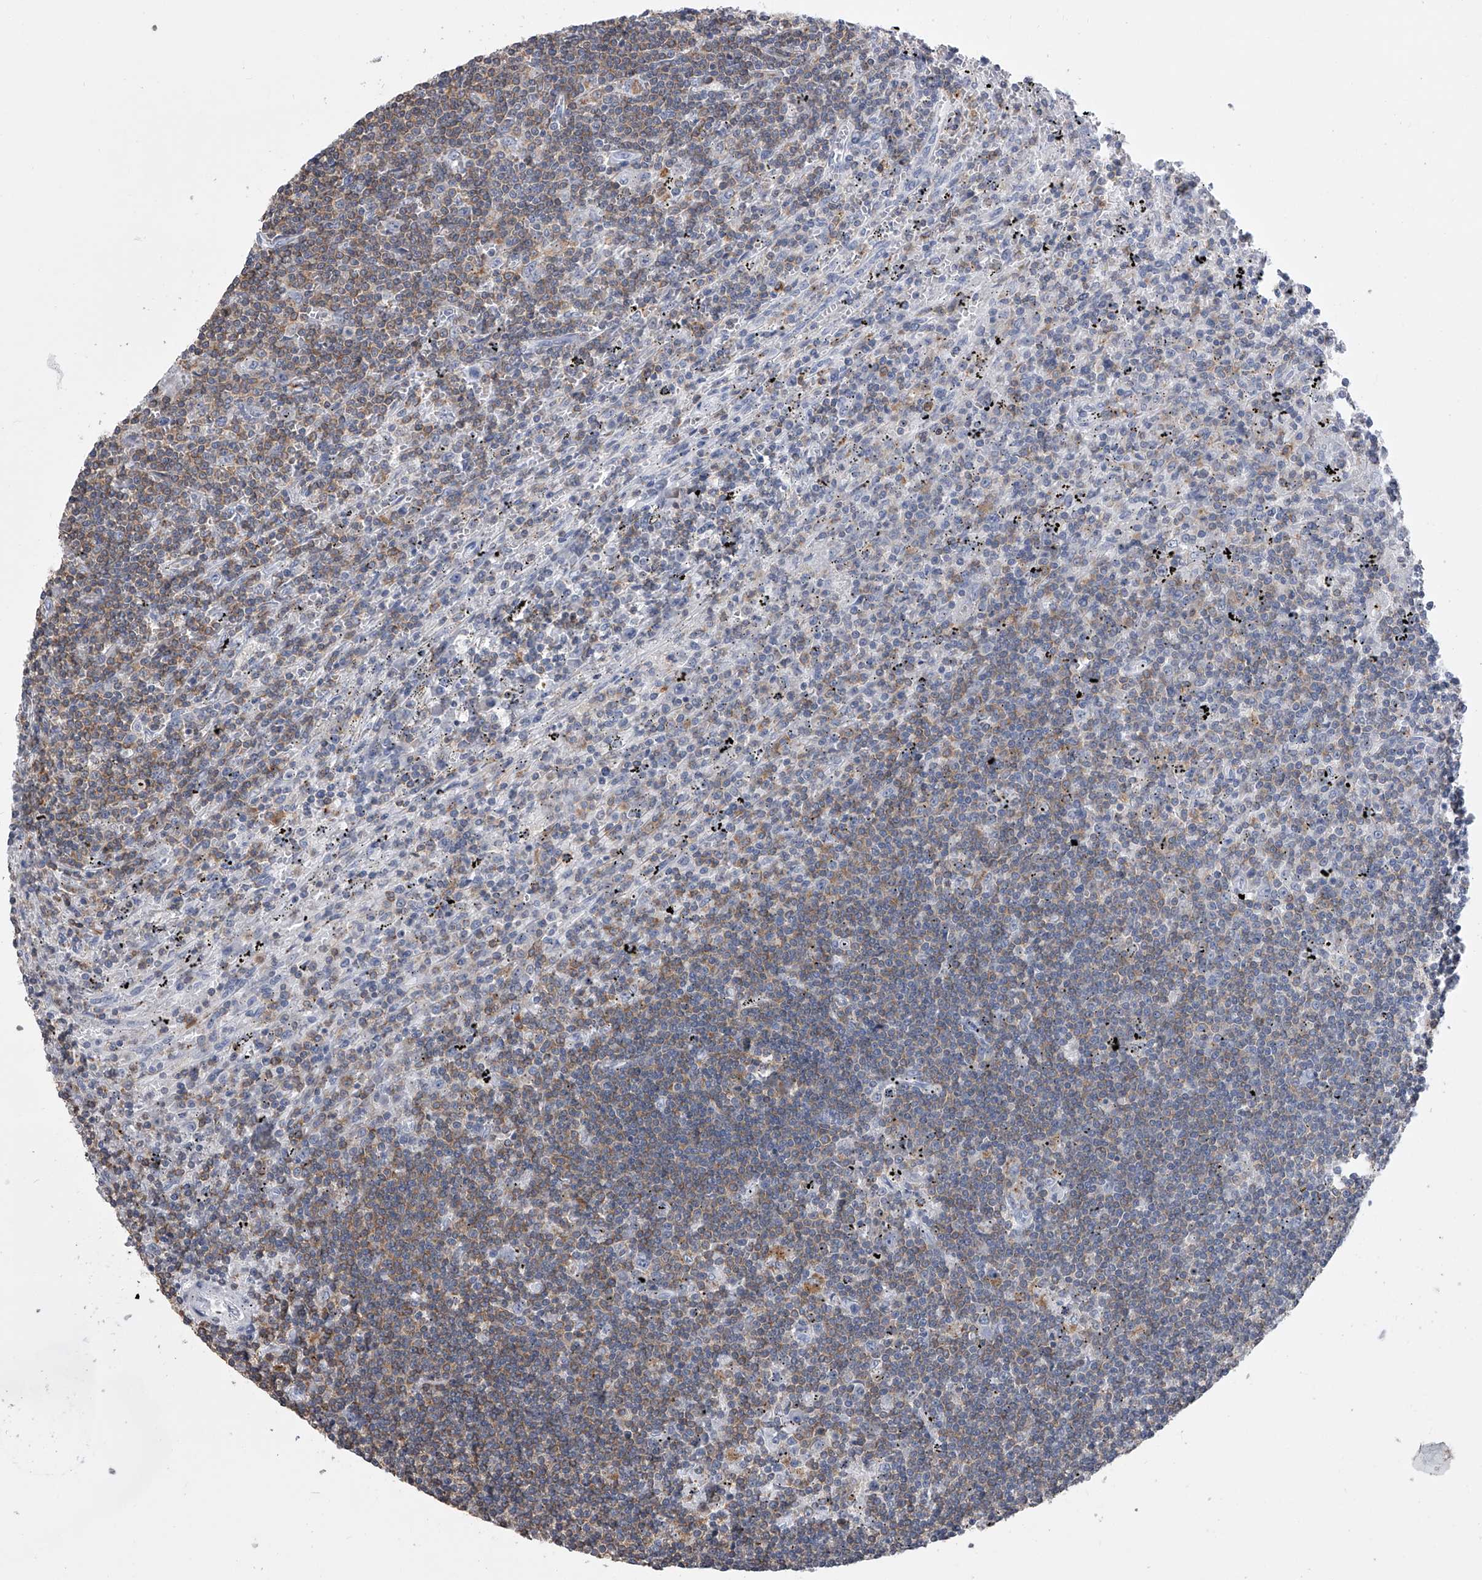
{"staining": {"intensity": "weak", "quantity": "<25%", "location": "cytoplasmic/membranous"}, "tissue": "lymphoma", "cell_type": "Tumor cells", "image_type": "cancer", "snomed": [{"axis": "morphology", "description": "Malignant lymphoma, non-Hodgkin's type, Low grade"}, {"axis": "topography", "description": "Spleen"}], "caption": "Histopathology image shows no significant protein staining in tumor cells of malignant lymphoma, non-Hodgkin's type (low-grade).", "gene": "TASP1", "patient": {"sex": "male", "age": 76}}